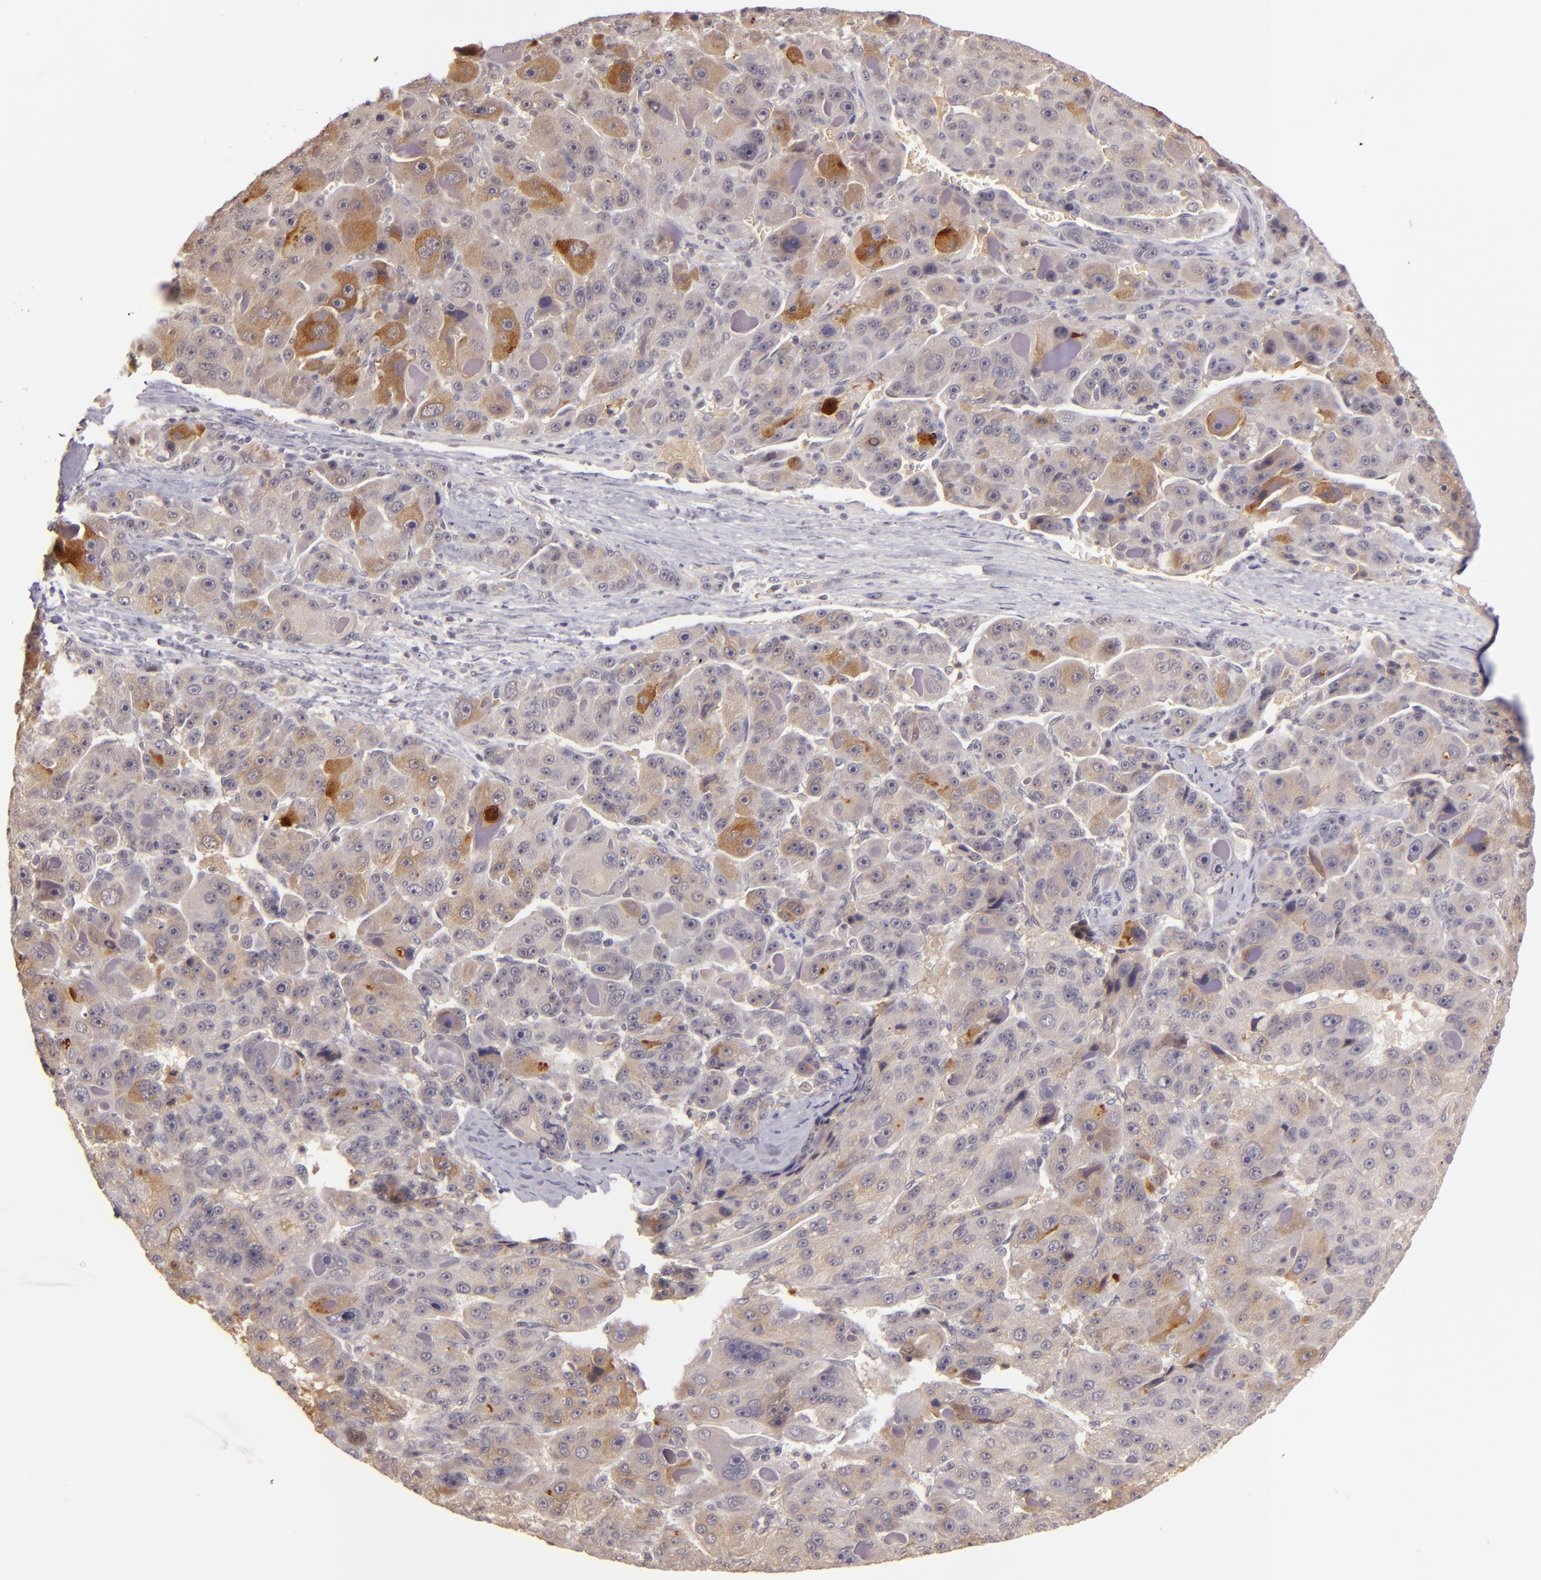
{"staining": {"intensity": "moderate", "quantity": "25%-75%", "location": "cytoplasmic/membranous"}, "tissue": "liver cancer", "cell_type": "Tumor cells", "image_type": "cancer", "snomed": [{"axis": "morphology", "description": "Carcinoma, Hepatocellular, NOS"}, {"axis": "topography", "description": "Liver"}], "caption": "Hepatocellular carcinoma (liver) was stained to show a protein in brown. There is medium levels of moderate cytoplasmic/membranous expression in approximately 25%-75% of tumor cells.", "gene": "LRG1", "patient": {"sex": "male", "age": 76}}